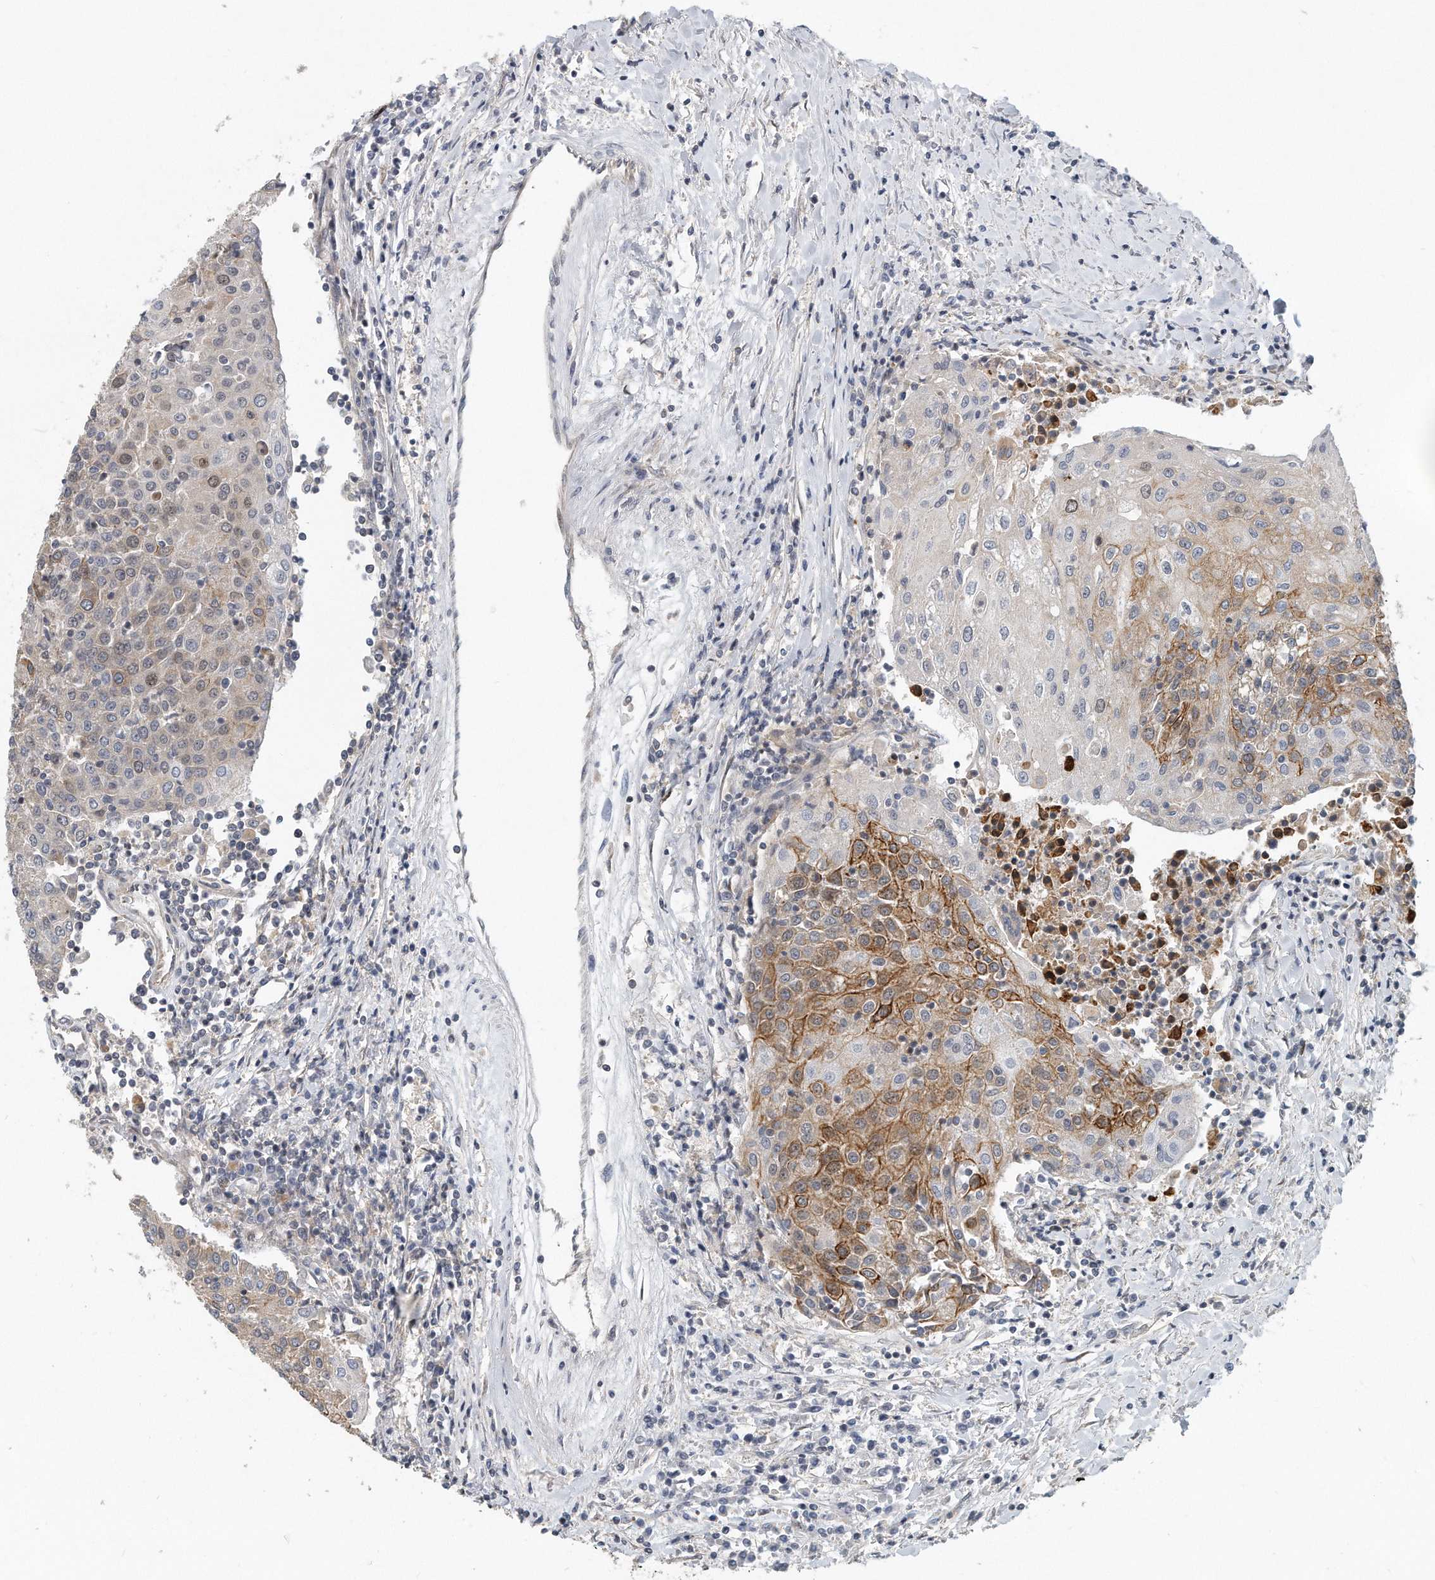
{"staining": {"intensity": "moderate", "quantity": "25%-75%", "location": "cytoplasmic/membranous"}, "tissue": "urothelial cancer", "cell_type": "Tumor cells", "image_type": "cancer", "snomed": [{"axis": "morphology", "description": "Urothelial carcinoma, High grade"}, {"axis": "topography", "description": "Urinary bladder"}], "caption": "Immunohistochemical staining of human urothelial cancer demonstrates medium levels of moderate cytoplasmic/membranous protein positivity in approximately 25%-75% of tumor cells.", "gene": "PCDH8", "patient": {"sex": "female", "age": 85}}